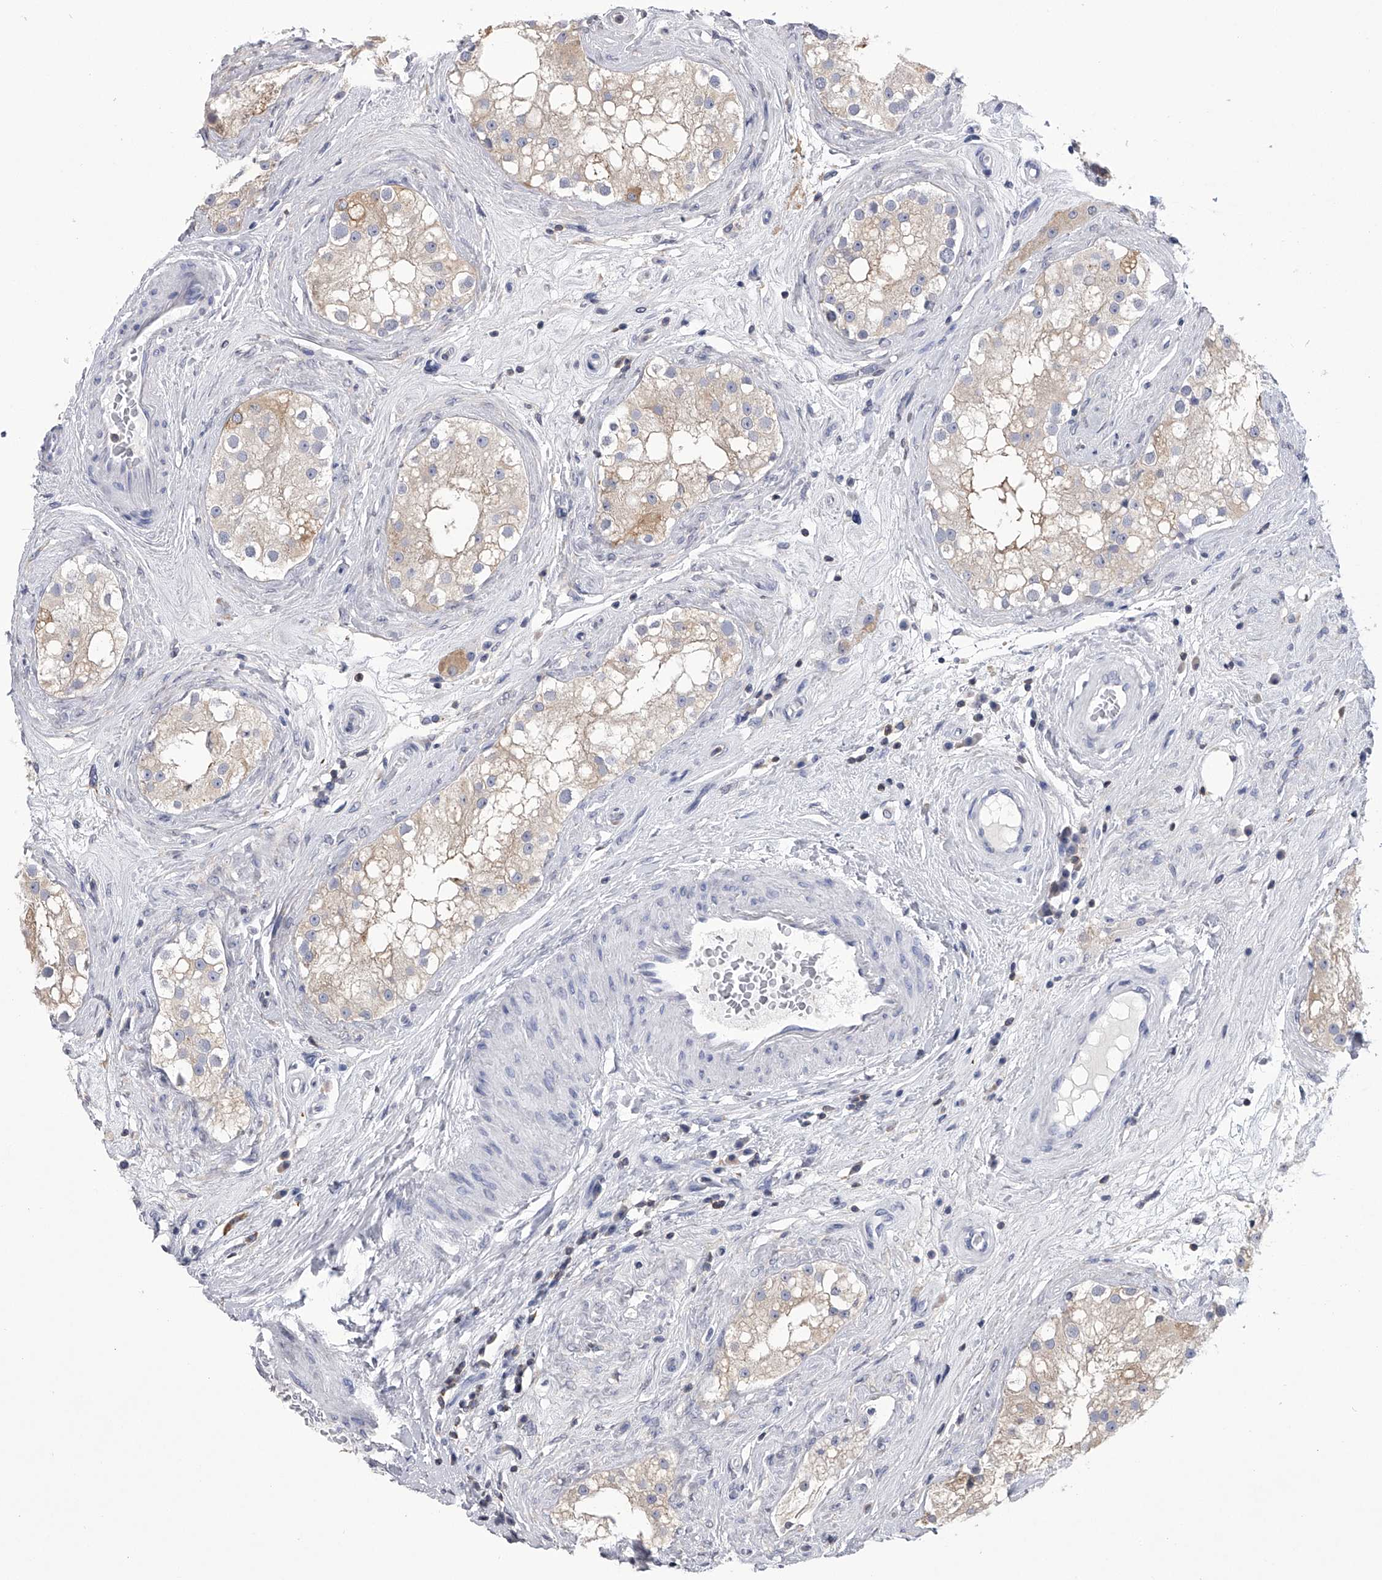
{"staining": {"intensity": "negative", "quantity": "none", "location": "none"}, "tissue": "testis", "cell_type": "Cells in seminiferous ducts", "image_type": "normal", "snomed": [{"axis": "morphology", "description": "Normal tissue, NOS"}, {"axis": "topography", "description": "Testis"}], "caption": "The immunohistochemistry (IHC) image has no significant positivity in cells in seminiferous ducts of testis. Nuclei are stained in blue.", "gene": "TASP1", "patient": {"sex": "male", "age": 84}}